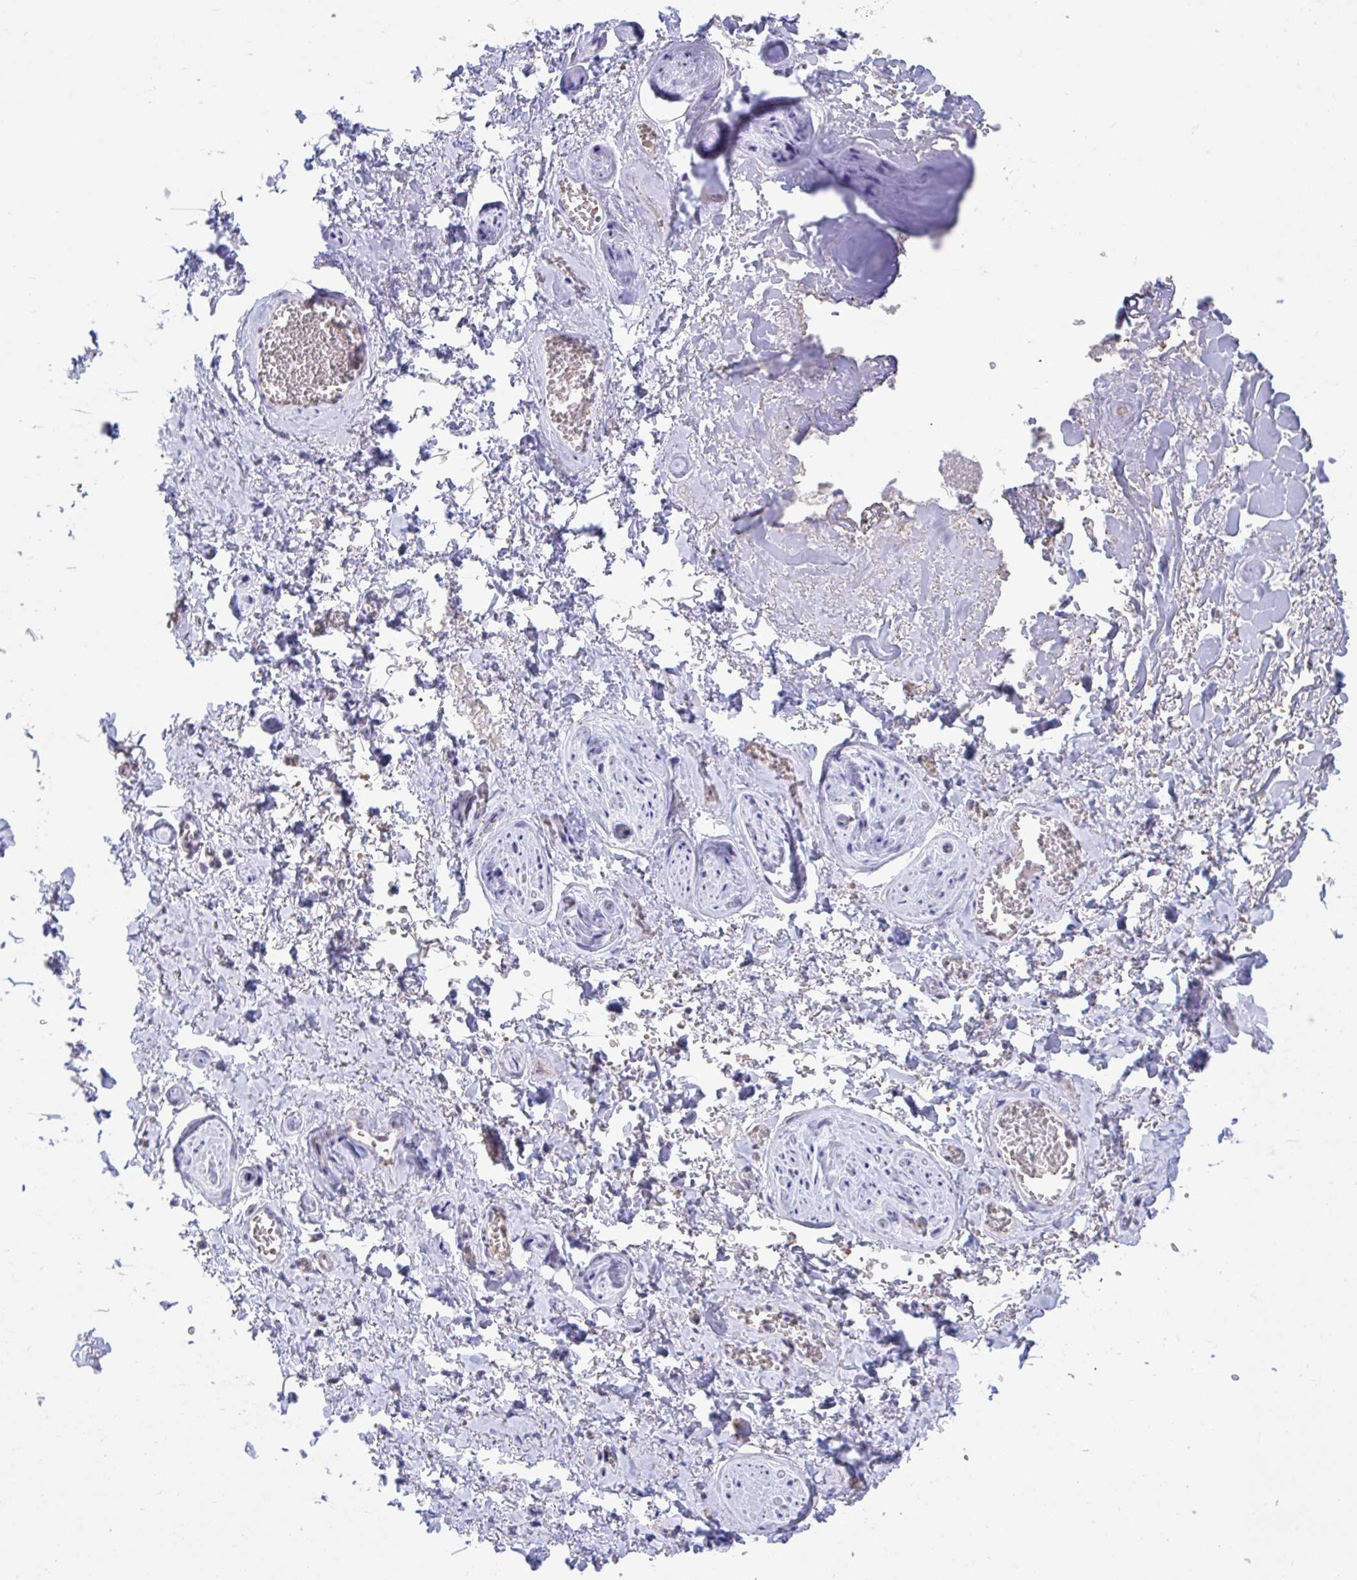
{"staining": {"intensity": "negative", "quantity": "none", "location": "none"}, "tissue": "adipose tissue", "cell_type": "Adipocytes", "image_type": "normal", "snomed": [{"axis": "morphology", "description": "Normal tissue, NOS"}, {"axis": "topography", "description": "Vulva"}, {"axis": "topography", "description": "Peripheral nerve tissue"}], "caption": "Immunohistochemical staining of benign adipose tissue exhibits no significant positivity in adipocytes.", "gene": "CENPQ", "patient": {"sex": "female", "age": 66}}